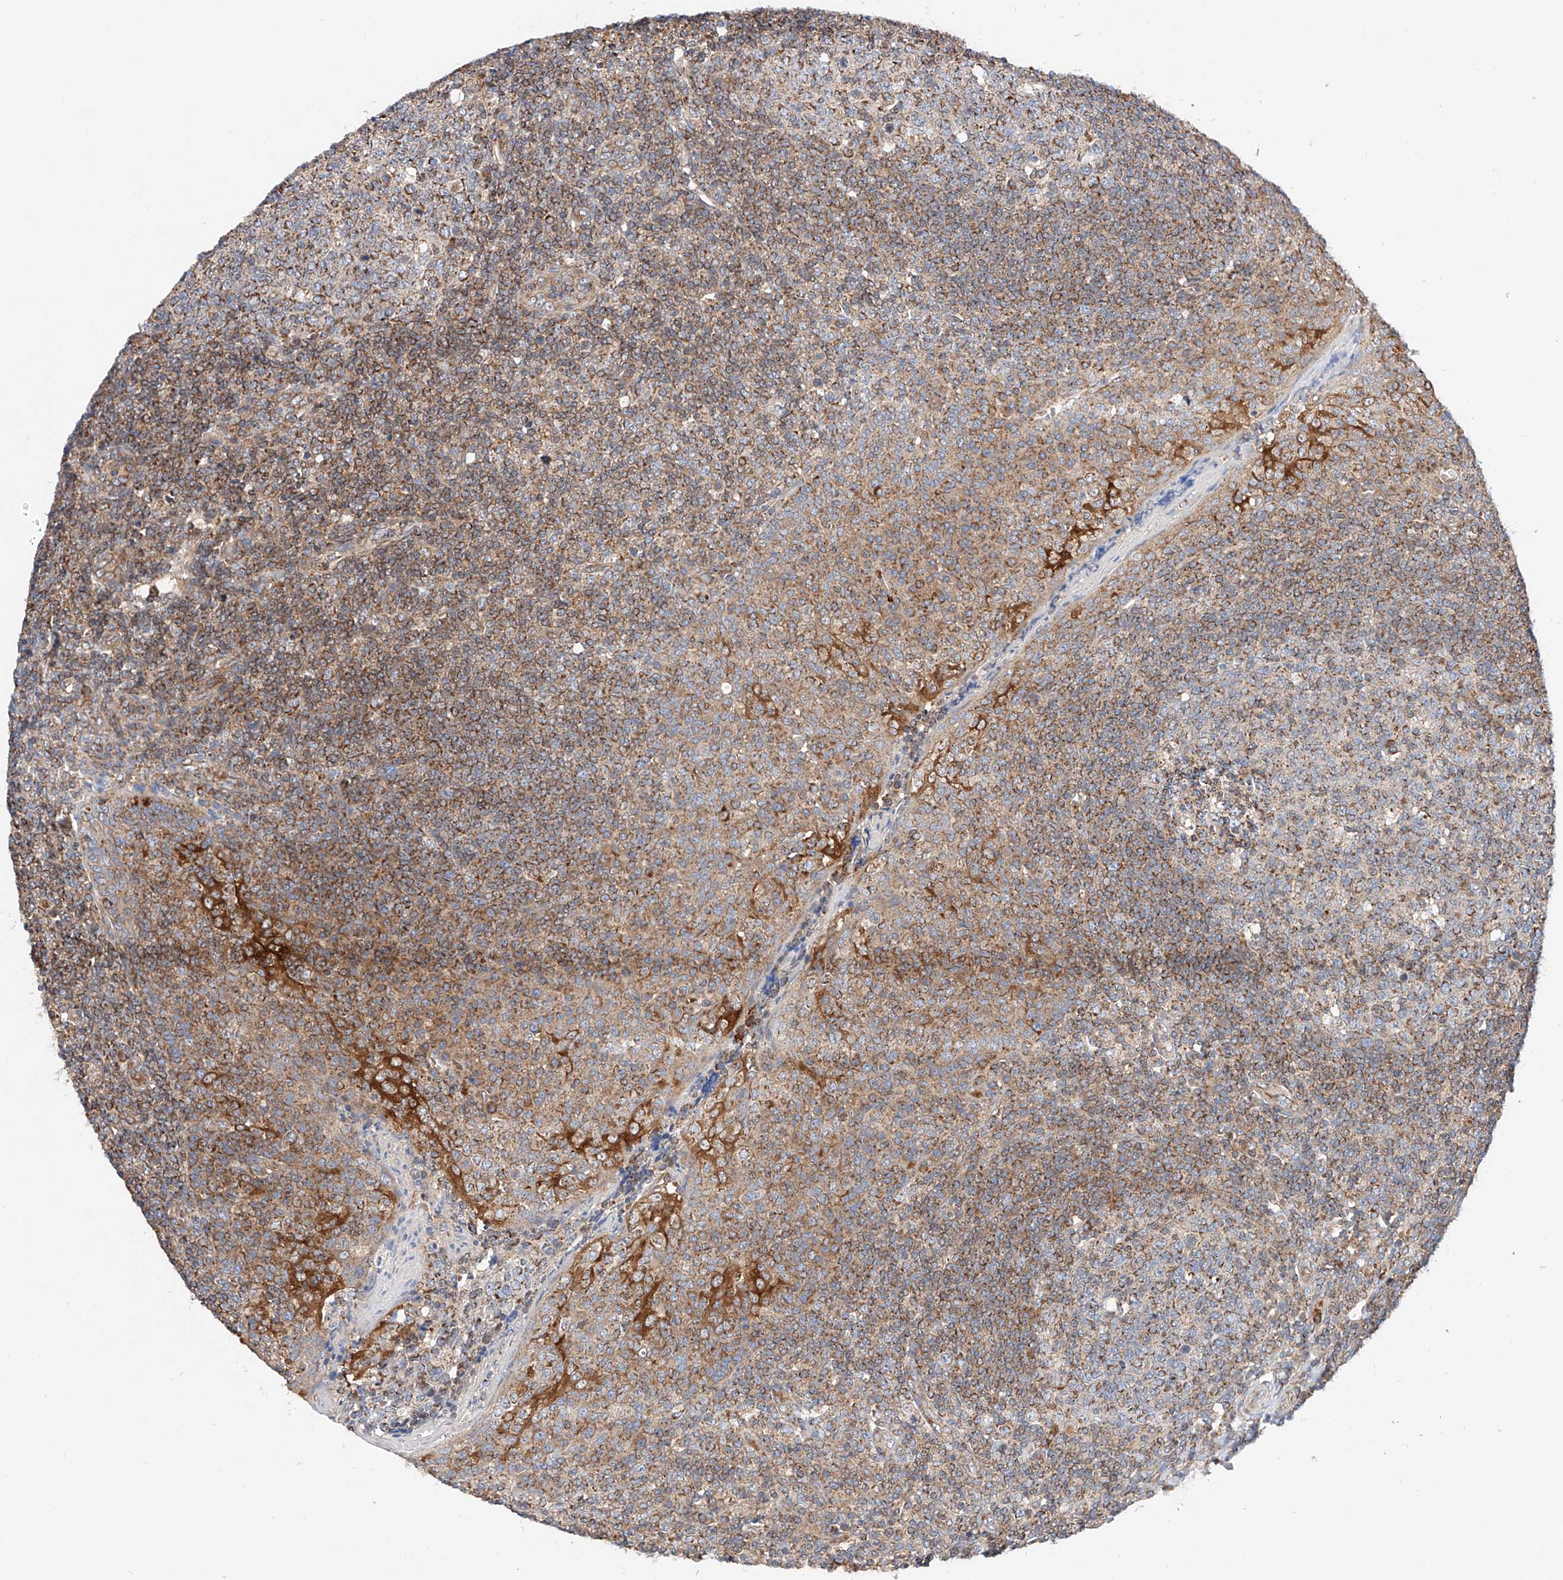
{"staining": {"intensity": "moderate", "quantity": "<25%", "location": "cytoplasmic/membranous"}, "tissue": "tonsil", "cell_type": "Germinal center cells", "image_type": "normal", "snomed": [{"axis": "morphology", "description": "Normal tissue, NOS"}, {"axis": "topography", "description": "Tonsil"}], "caption": "IHC micrograph of benign tonsil: human tonsil stained using IHC displays low levels of moderate protein expression localized specifically in the cytoplasmic/membranous of germinal center cells, appearing as a cytoplasmic/membranous brown color.", "gene": "NR1D1", "patient": {"sex": "female", "age": 19}}